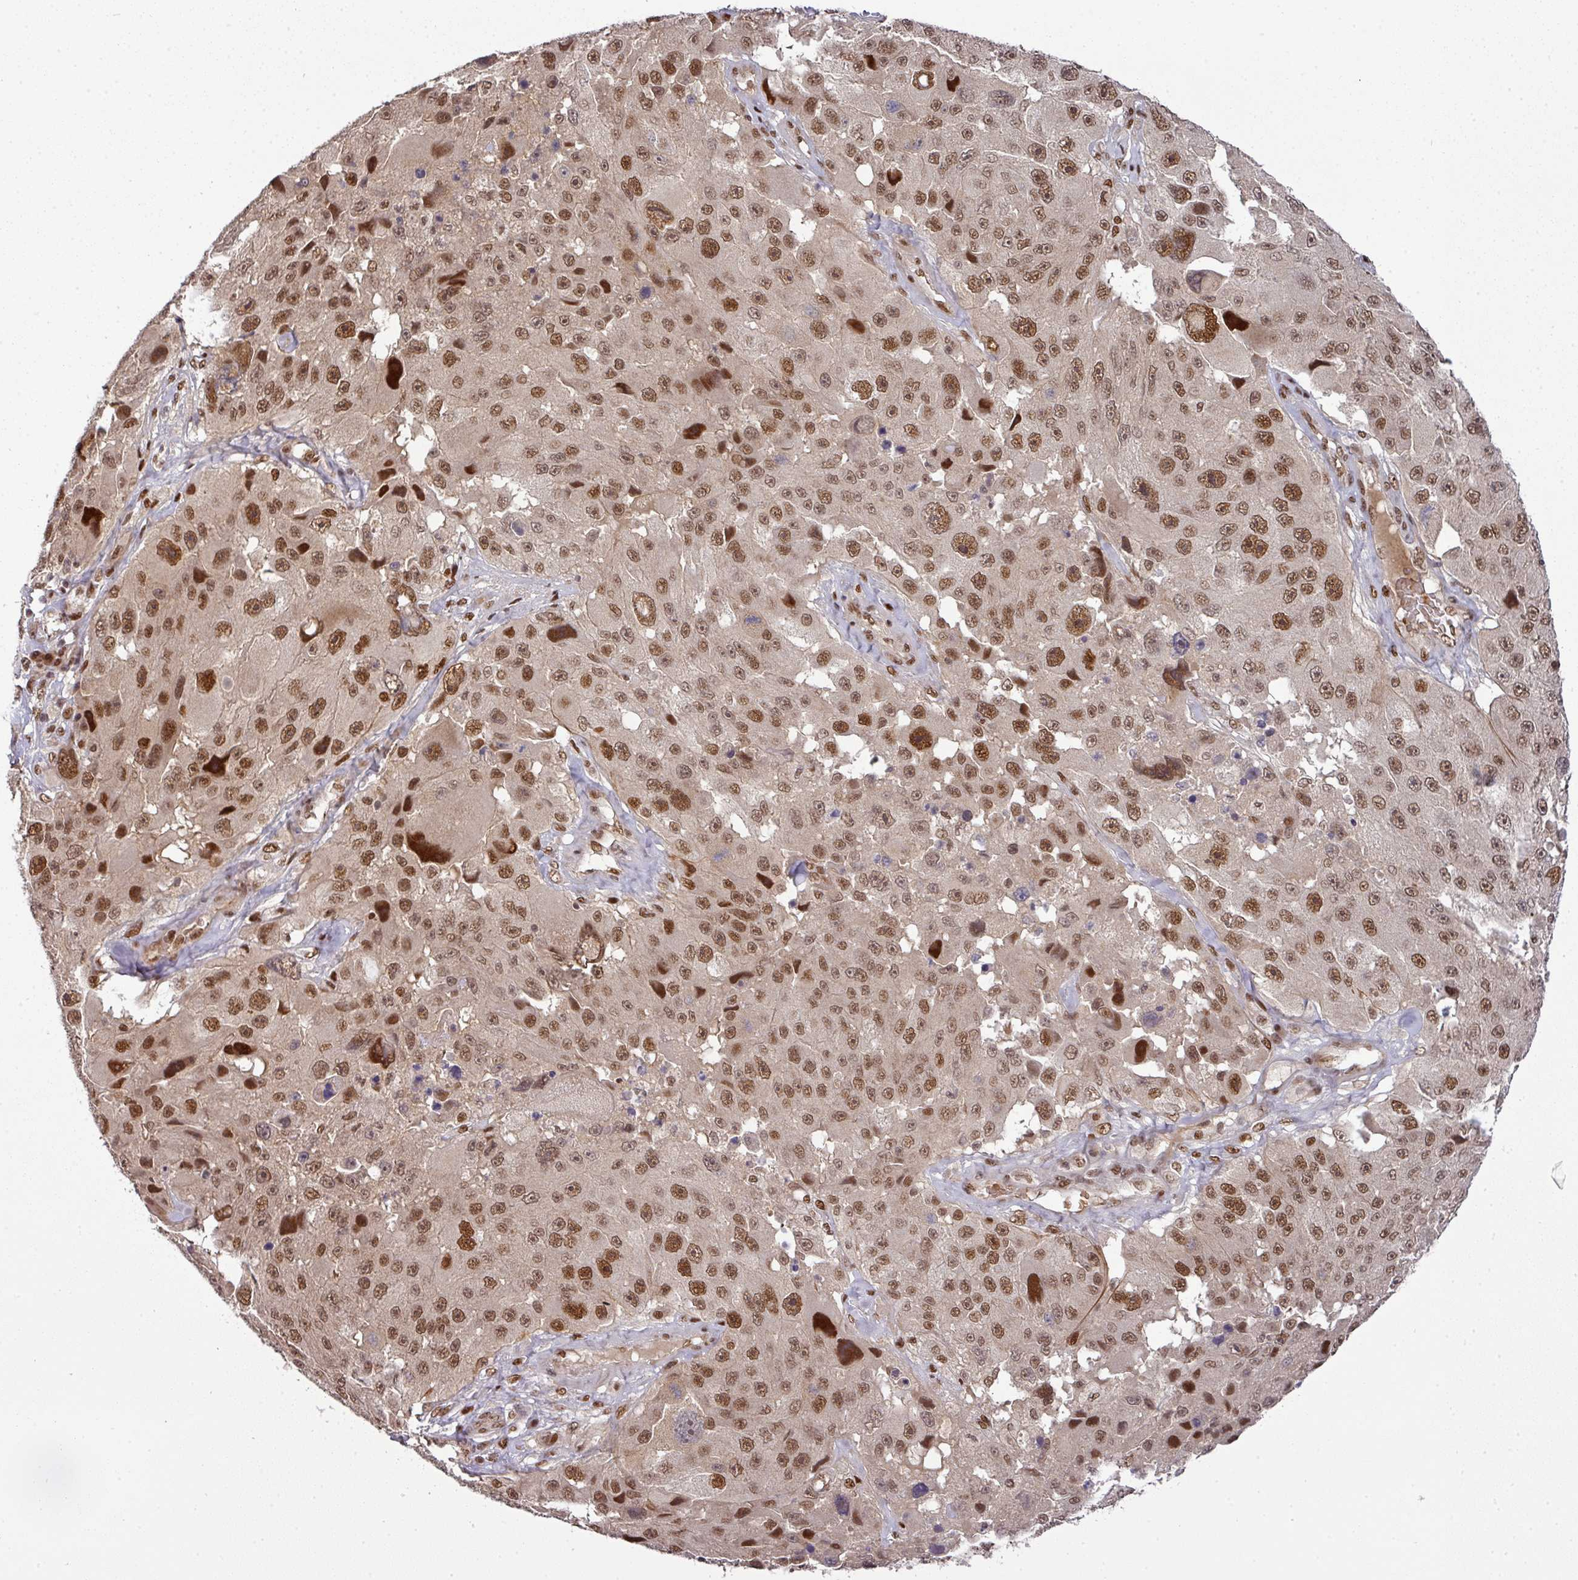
{"staining": {"intensity": "strong", "quantity": ">75%", "location": "nuclear"}, "tissue": "melanoma", "cell_type": "Tumor cells", "image_type": "cancer", "snomed": [{"axis": "morphology", "description": "Malignant melanoma, Metastatic site"}, {"axis": "topography", "description": "Lymph node"}], "caption": "A micrograph of melanoma stained for a protein displays strong nuclear brown staining in tumor cells.", "gene": "CIC", "patient": {"sex": "male", "age": 62}}